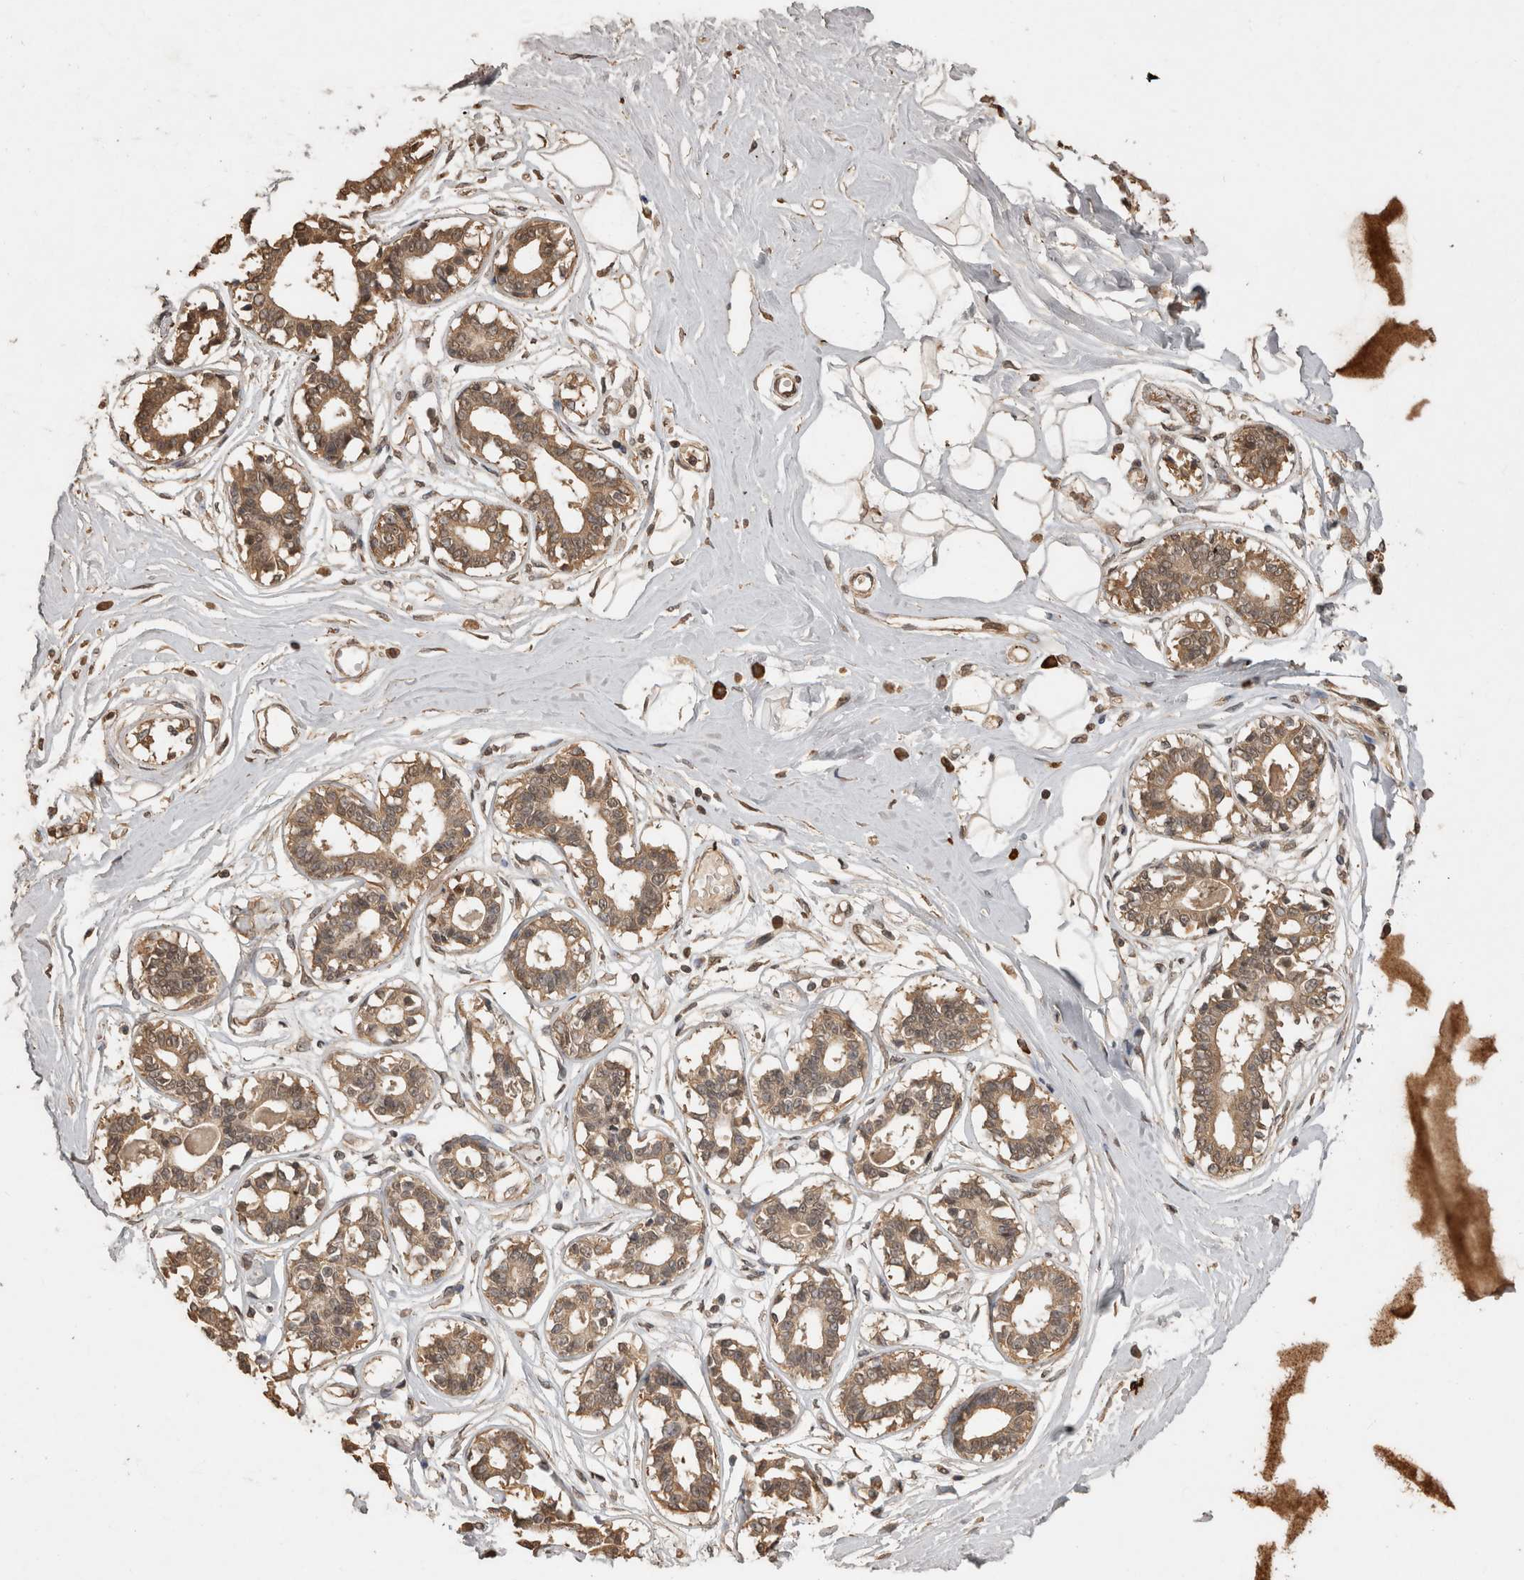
{"staining": {"intensity": "weak", "quantity": "<25%", "location": "cytoplasmic/membranous"}, "tissue": "breast", "cell_type": "Adipocytes", "image_type": "normal", "snomed": [{"axis": "morphology", "description": "Normal tissue, NOS"}, {"axis": "topography", "description": "Breast"}], "caption": "An image of human breast is negative for staining in adipocytes. The staining is performed using DAB brown chromogen with nuclei counter-stained in using hematoxylin.", "gene": "SOCS5", "patient": {"sex": "female", "age": 45}}